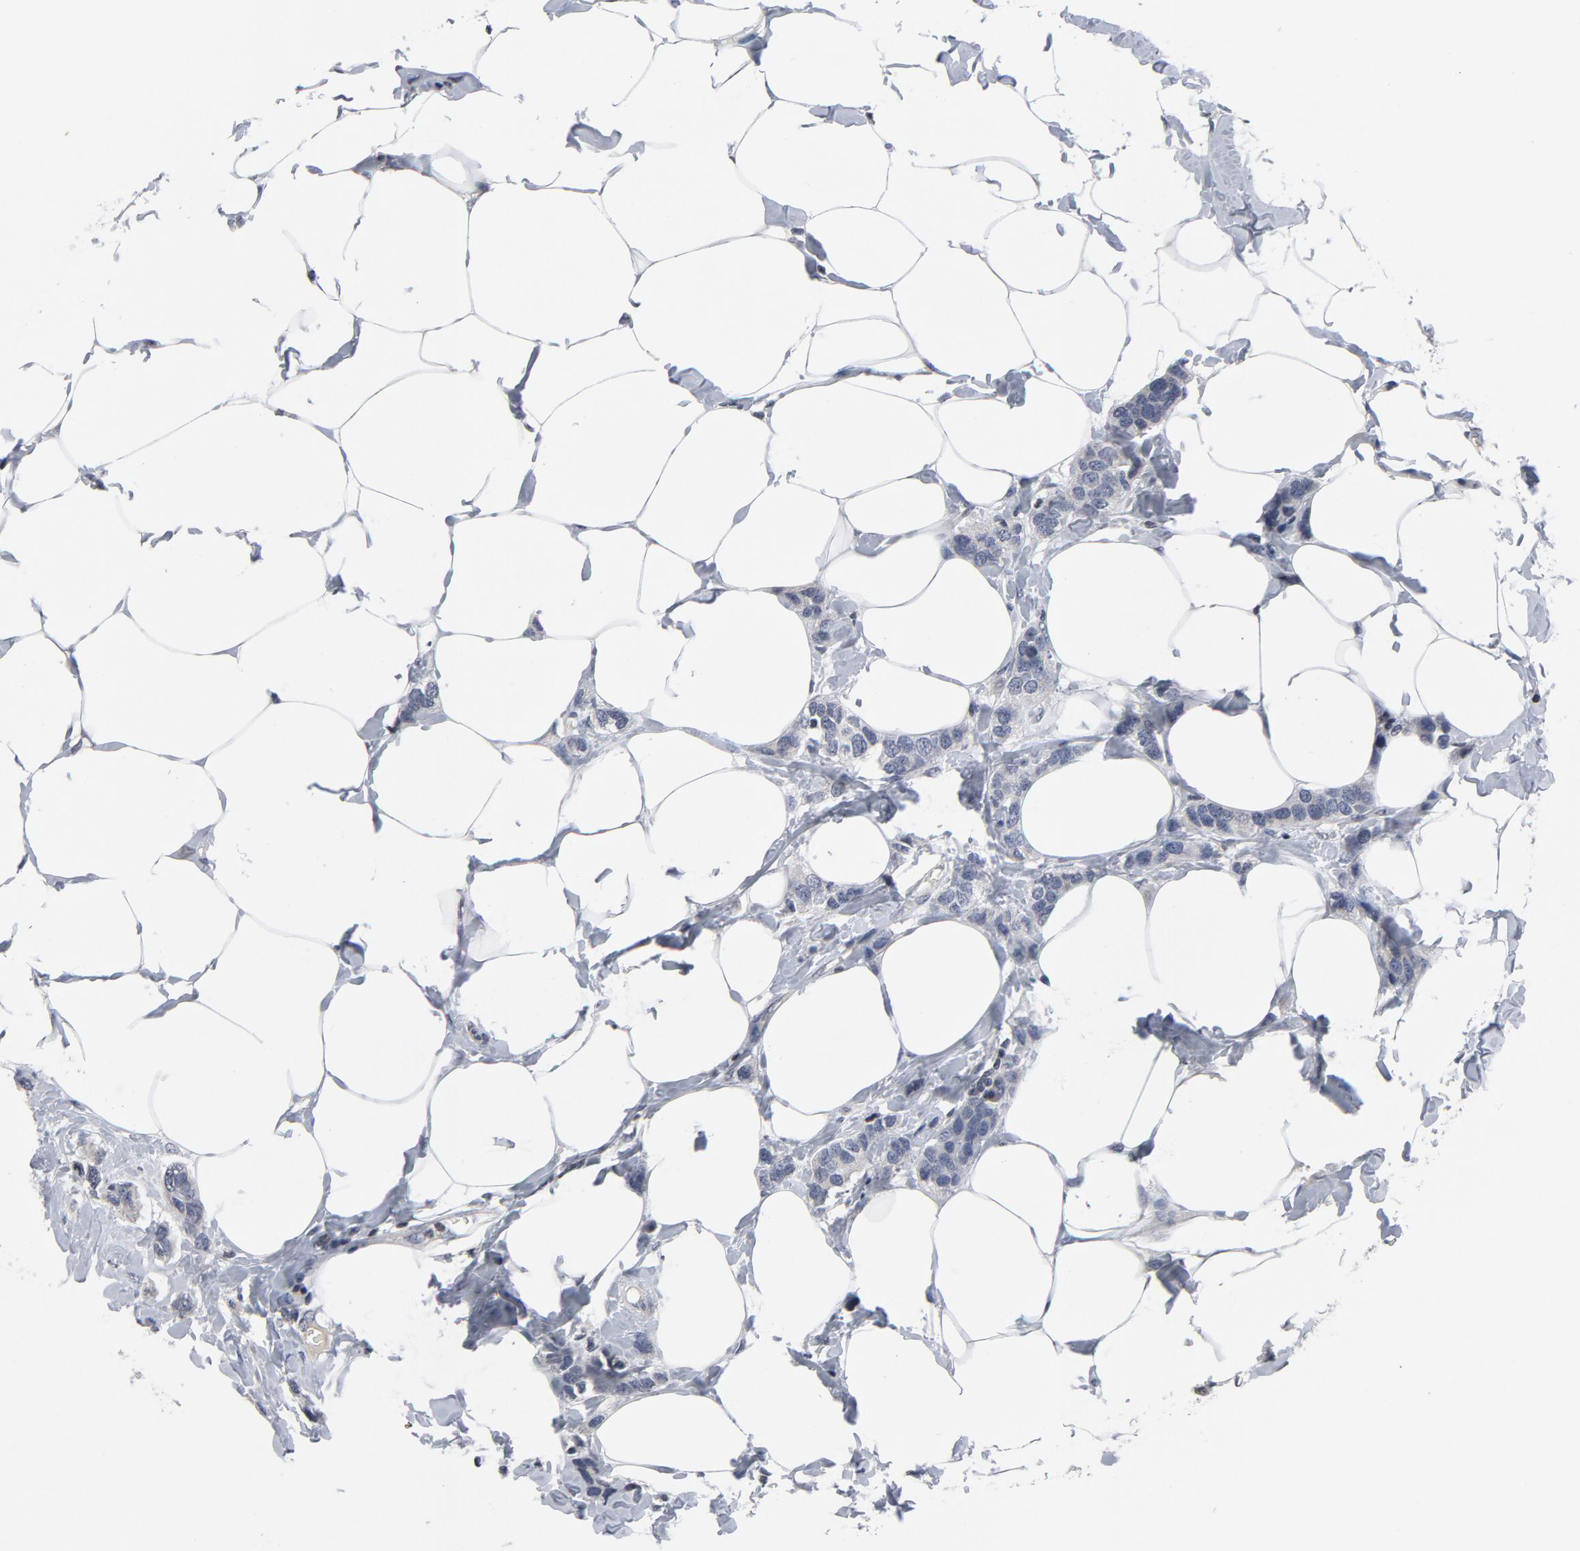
{"staining": {"intensity": "negative", "quantity": "none", "location": "none"}, "tissue": "breast cancer", "cell_type": "Tumor cells", "image_type": "cancer", "snomed": [{"axis": "morphology", "description": "Normal tissue, NOS"}, {"axis": "morphology", "description": "Duct carcinoma"}, {"axis": "topography", "description": "Breast"}], "caption": "Immunohistochemistry micrograph of neoplastic tissue: breast cancer (invasive ductal carcinoma) stained with DAB demonstrates no significant protein staining in tumor cells.", "gene": "TCL1A", "patient": {"sex": "female", "age": 50}}